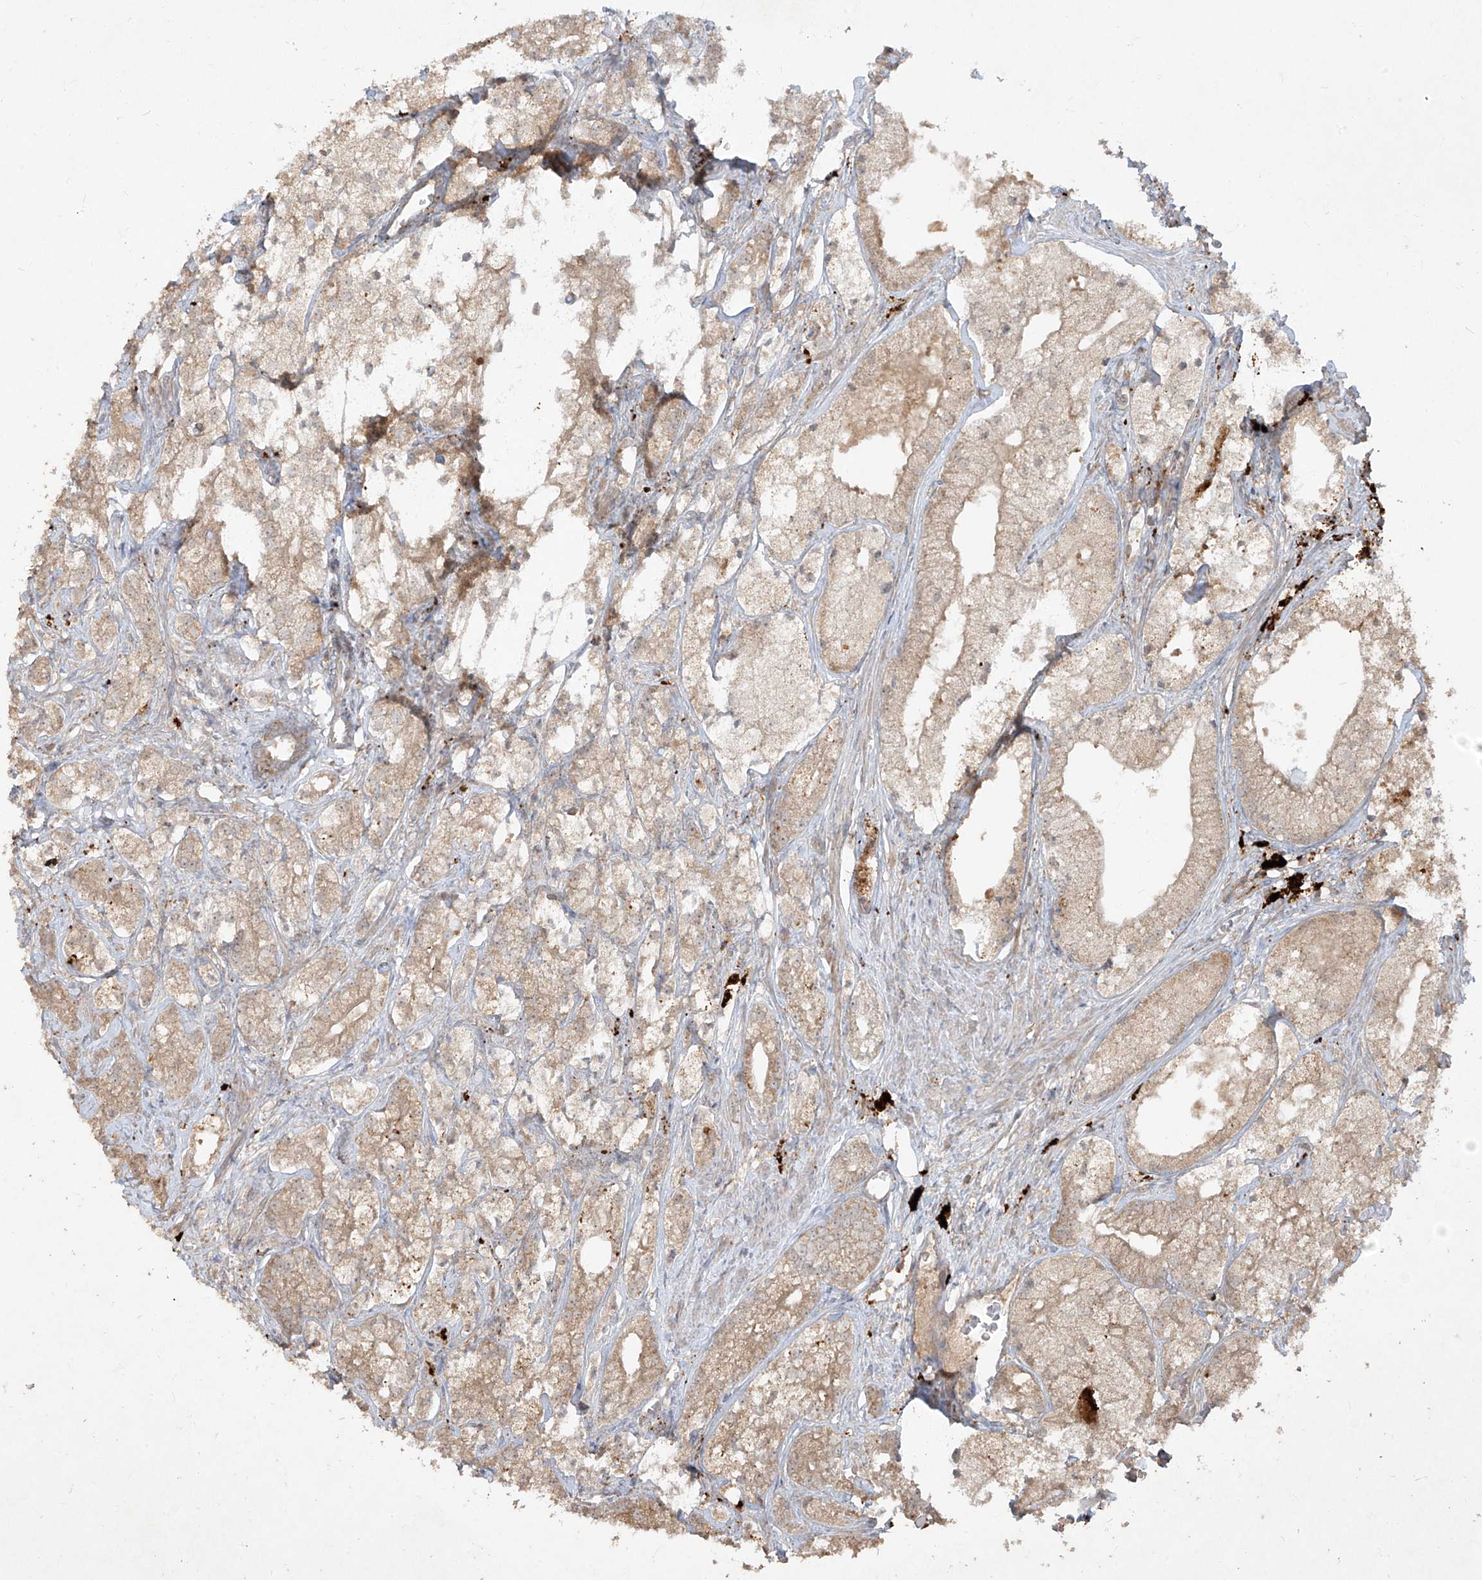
{"staining": {"intensity": "weak", "quantity": ">75%", "location": "cytoplasmic/membranous"}, "tissue": "prostate cancer", "cell_type": "Tumor cells", "image_type": "cancer", "snomed": [{"axis": "morphology", "description": "Adenocarcinoma, Low grade"}, {"axis": "topography", "description": "Prostate"}], "caption": "Immunohistochemistry (DAB) staining of human prostate cancer displays weak cytoplasmic/membranous protein positivity in approximately >75% of tumor cells.", "gene": "LDAH", "patient": {"sex": "male", "age": 69}}